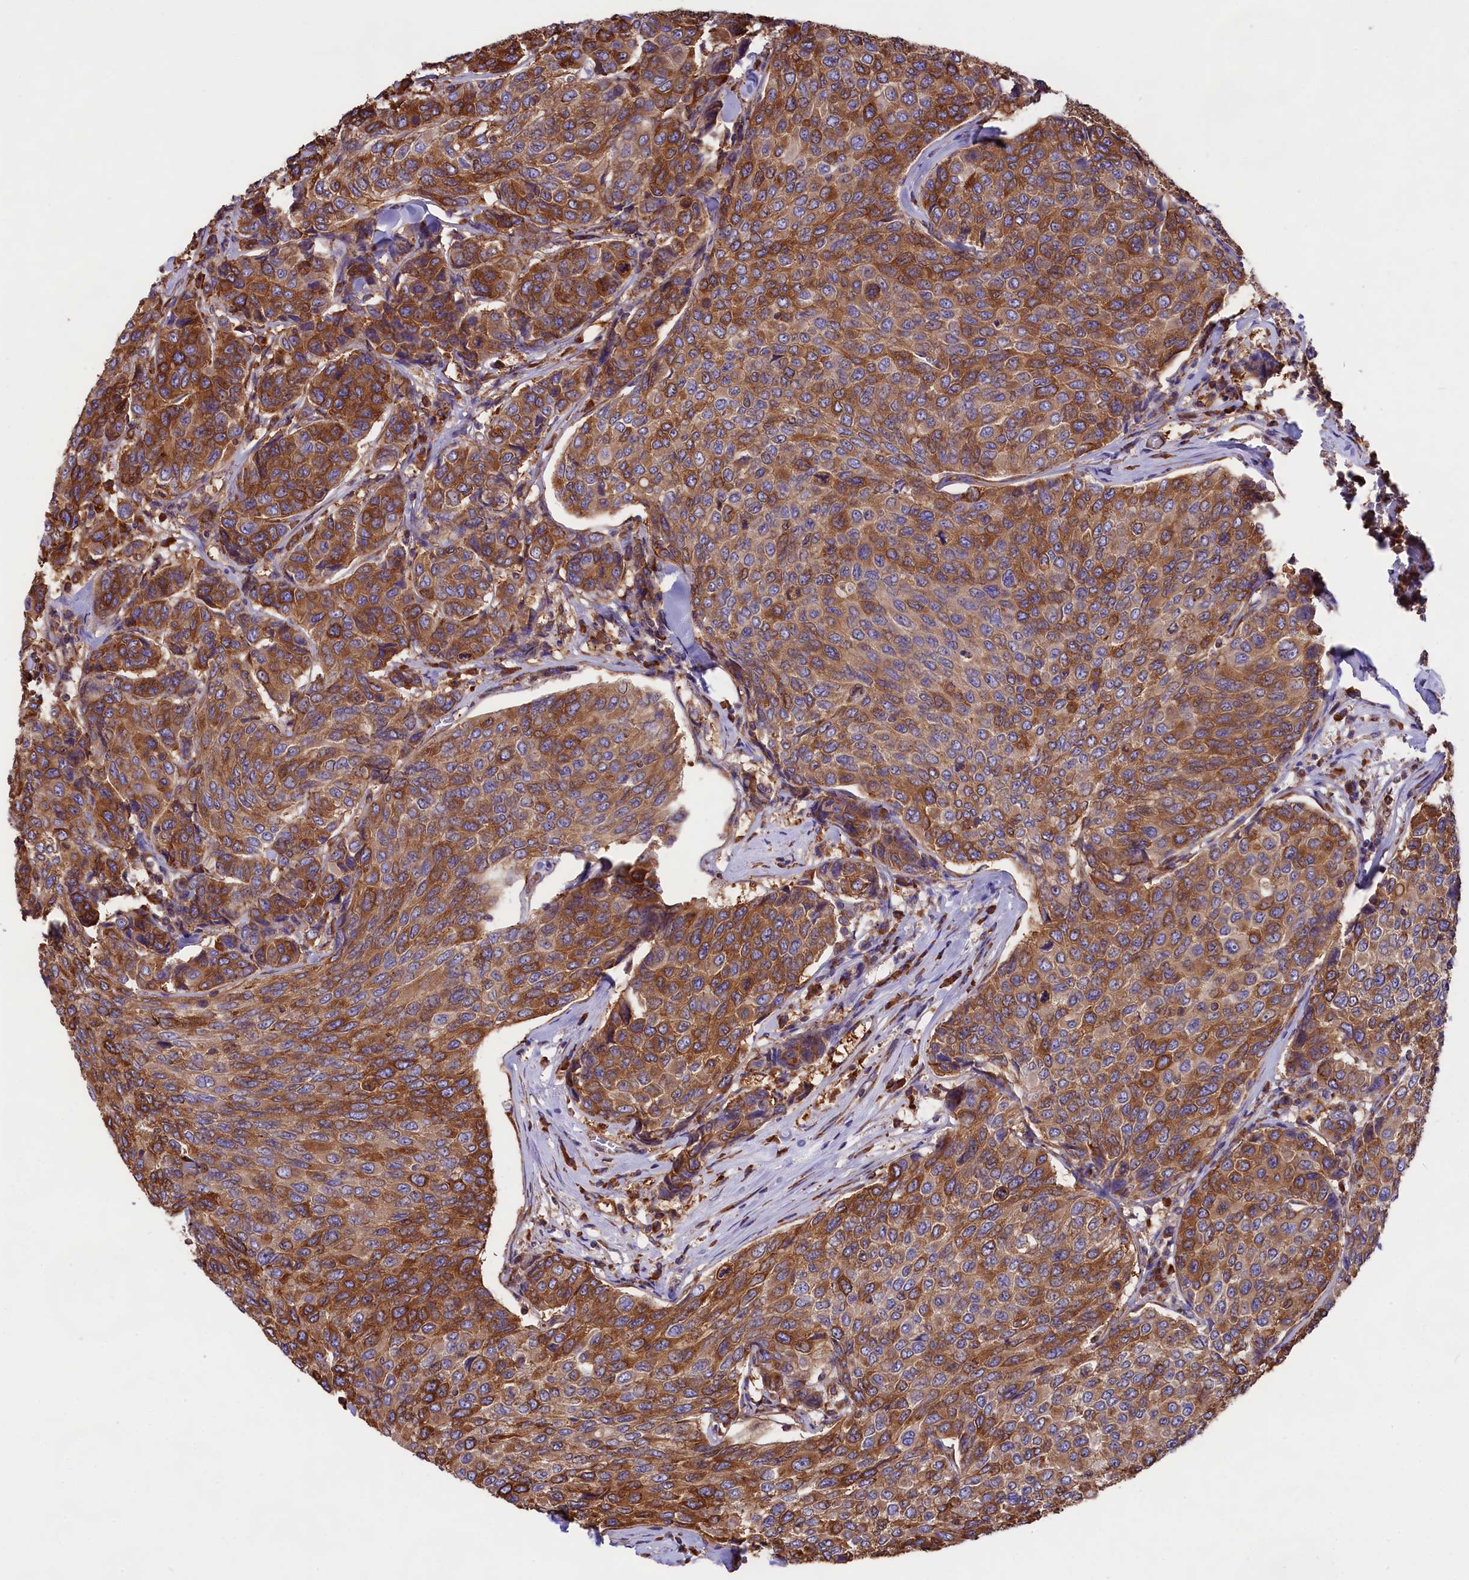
{"staining": {"intensity": "strong", "quantity": ">75%", "location": "cytoplasmic/membranous"}, "tissue": "breast cancer", "cell_type": "Tumor cells", "image_type": "cancer", "snomed": [{"axis": "morphology", "description": "Duct carcinoma"}, {"axis": "topography", "description": "Breast"}], "caption": "Breast cancer stained with IHC displays strong cytoplasmic/membranous expression in approximately >75% of tumor cells.", "gene": "GYS1", "patient": {"sex": "female", "age": 55}}